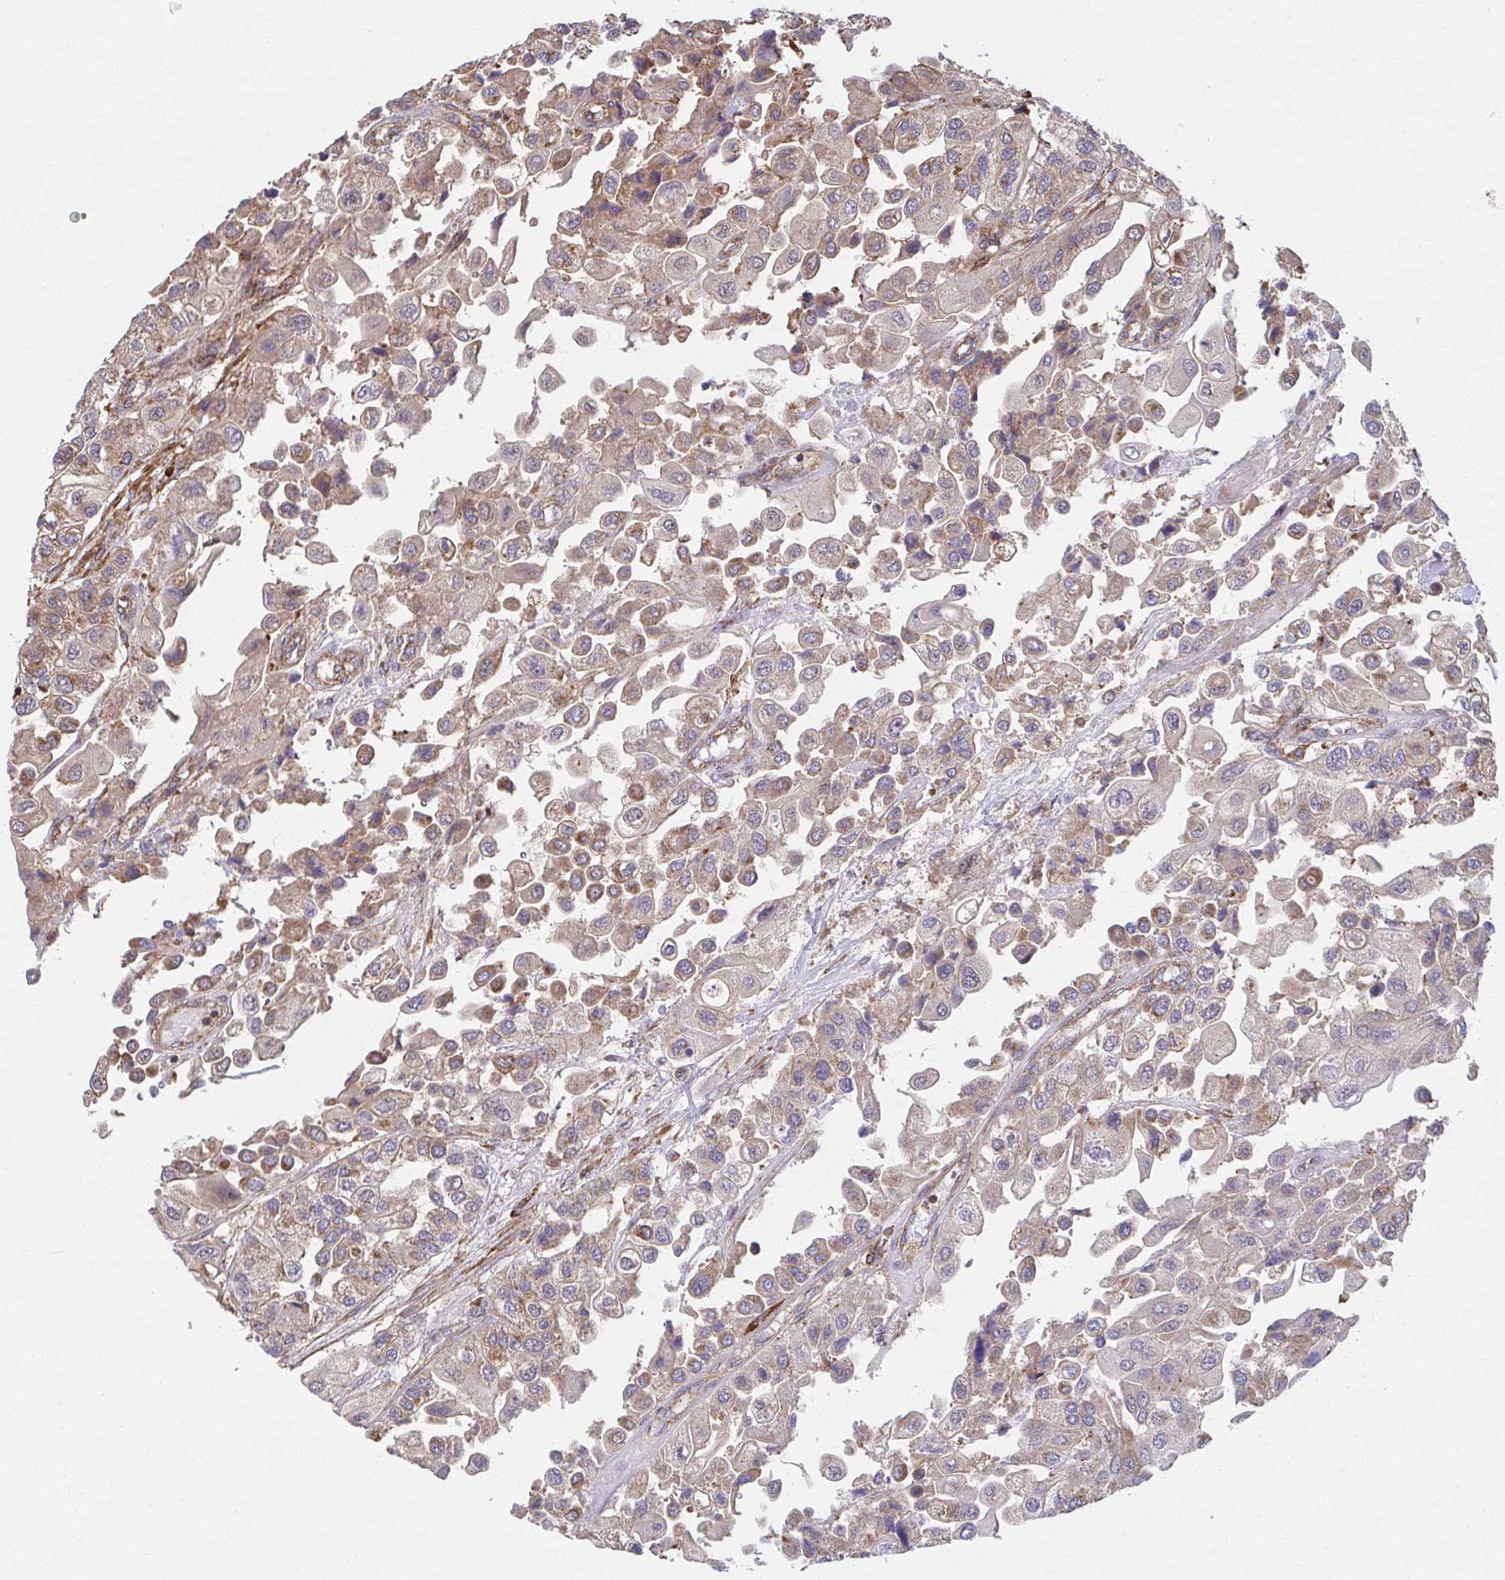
{"staining": {"intensity": "moderate", "quantity": ">75%", "location": "cytoplasmic/membranous"}, "tissue": "urothelial cancer", "cell_type": "Tumor cells", "image_type": "cancer", "snomed": [{"axis": "morphology", "description": "Urothelial carcinoma, High grade"}, {"axis": "topography", "description": "Urinary bladder"}], "caption": "Human high-grade urothelial carcinoma stained for a protein (brown) shows moderate cytoplasmic/membranous positive positivity in approximately >75% of tumor cells.", "gene": "KLHL34", "patient": {"sex": "female", "age": 64}}